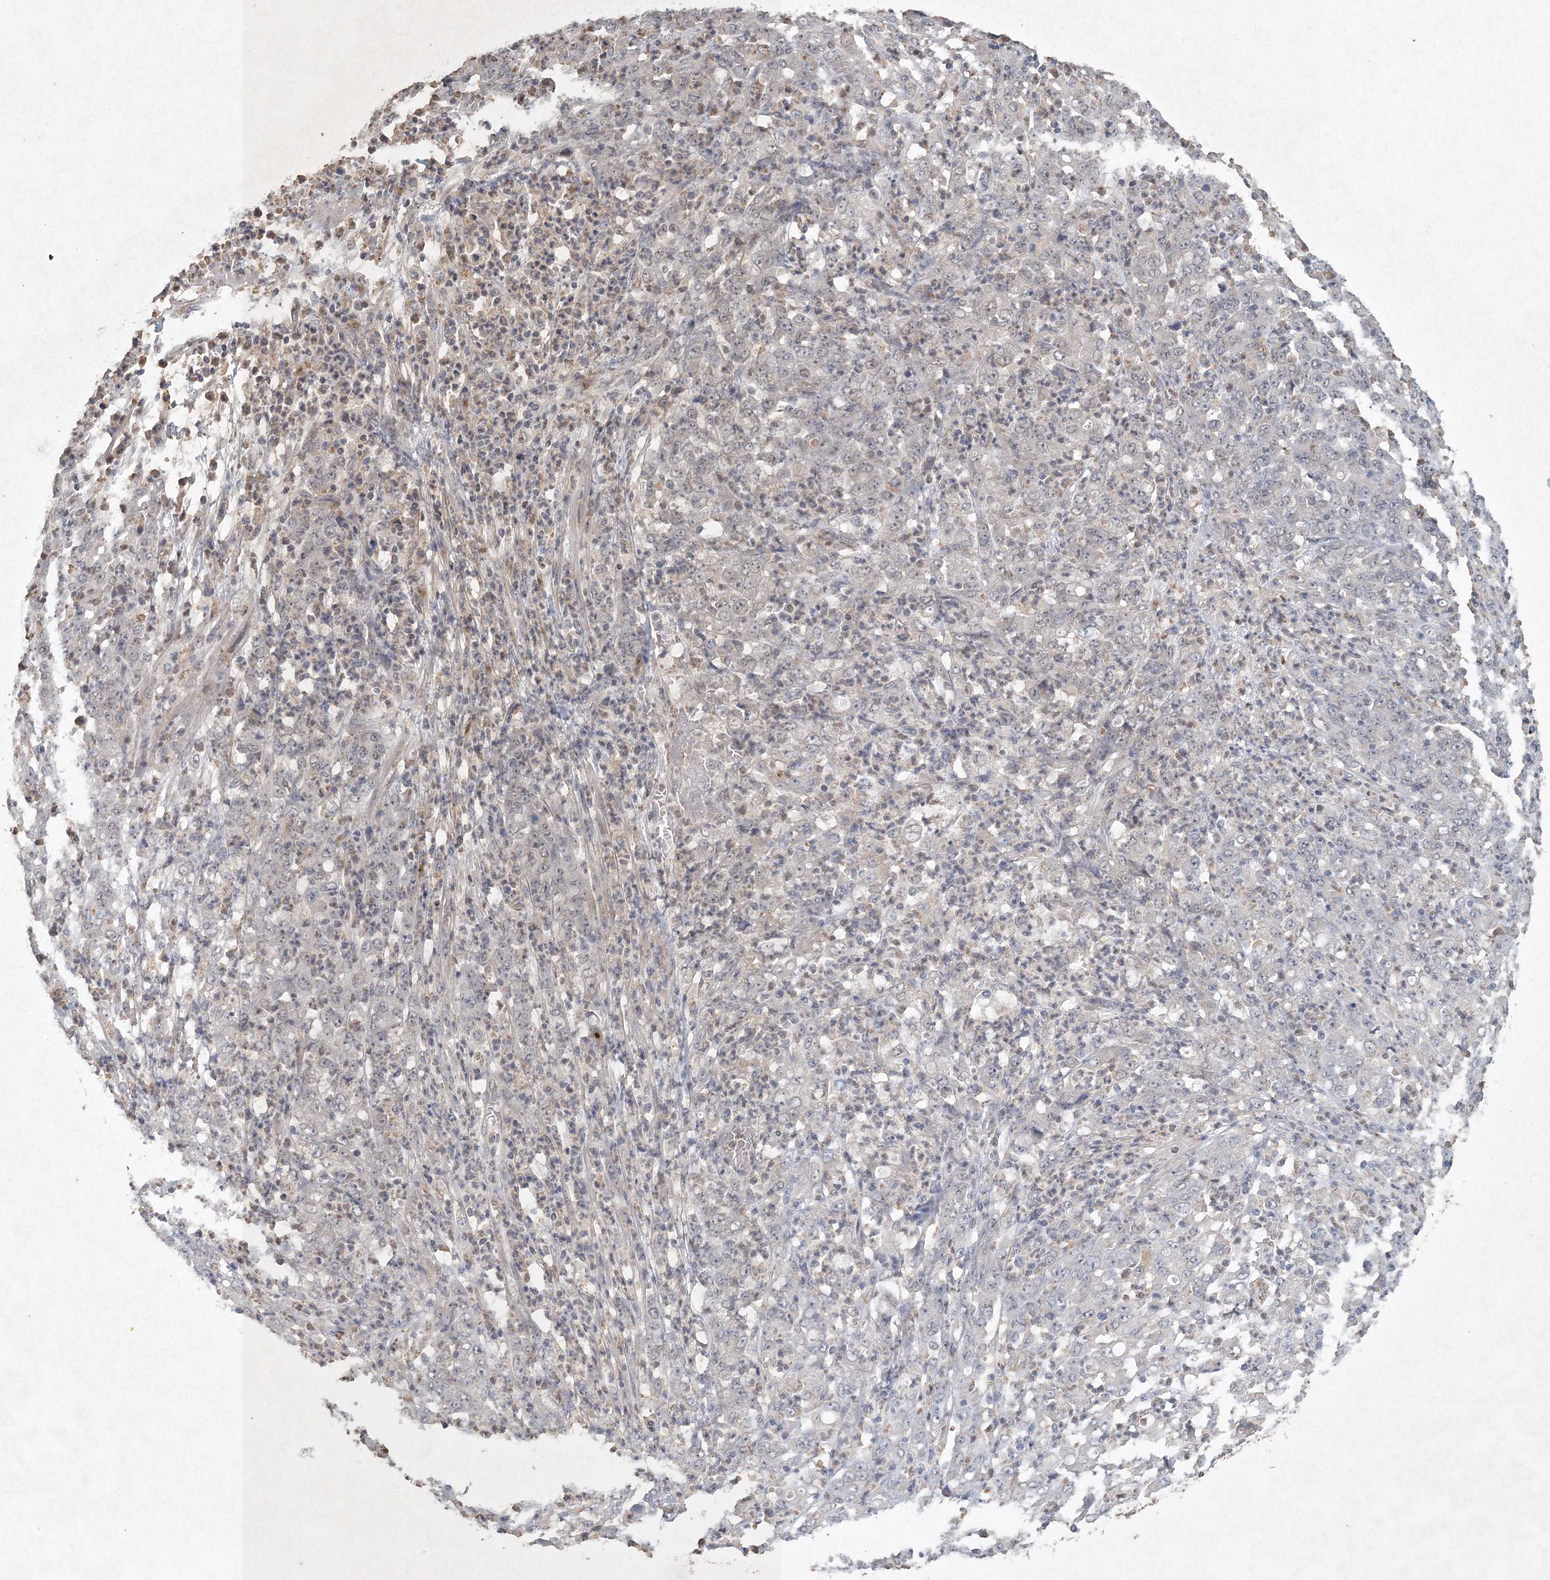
{"staining": {"intensity": "negative", "quantity": "none", "location": "none"}, "tissue": "stomach cancer", "cell_type": "Tumor cells", "image_type": "cancer", "snomed": [{"axis": "morphology", "description": "Adenocarcinoma, NOS"}, {"axis": "topography", "description": "Stomach, lower"}], "caption": "This is a histopathology image of immunohistochemistry staining of adenocarcinoma (stomach), which shows no expression in tumor cells.", "gene": "UIMC1", "patient": {"sex": "female", "age": 71}}